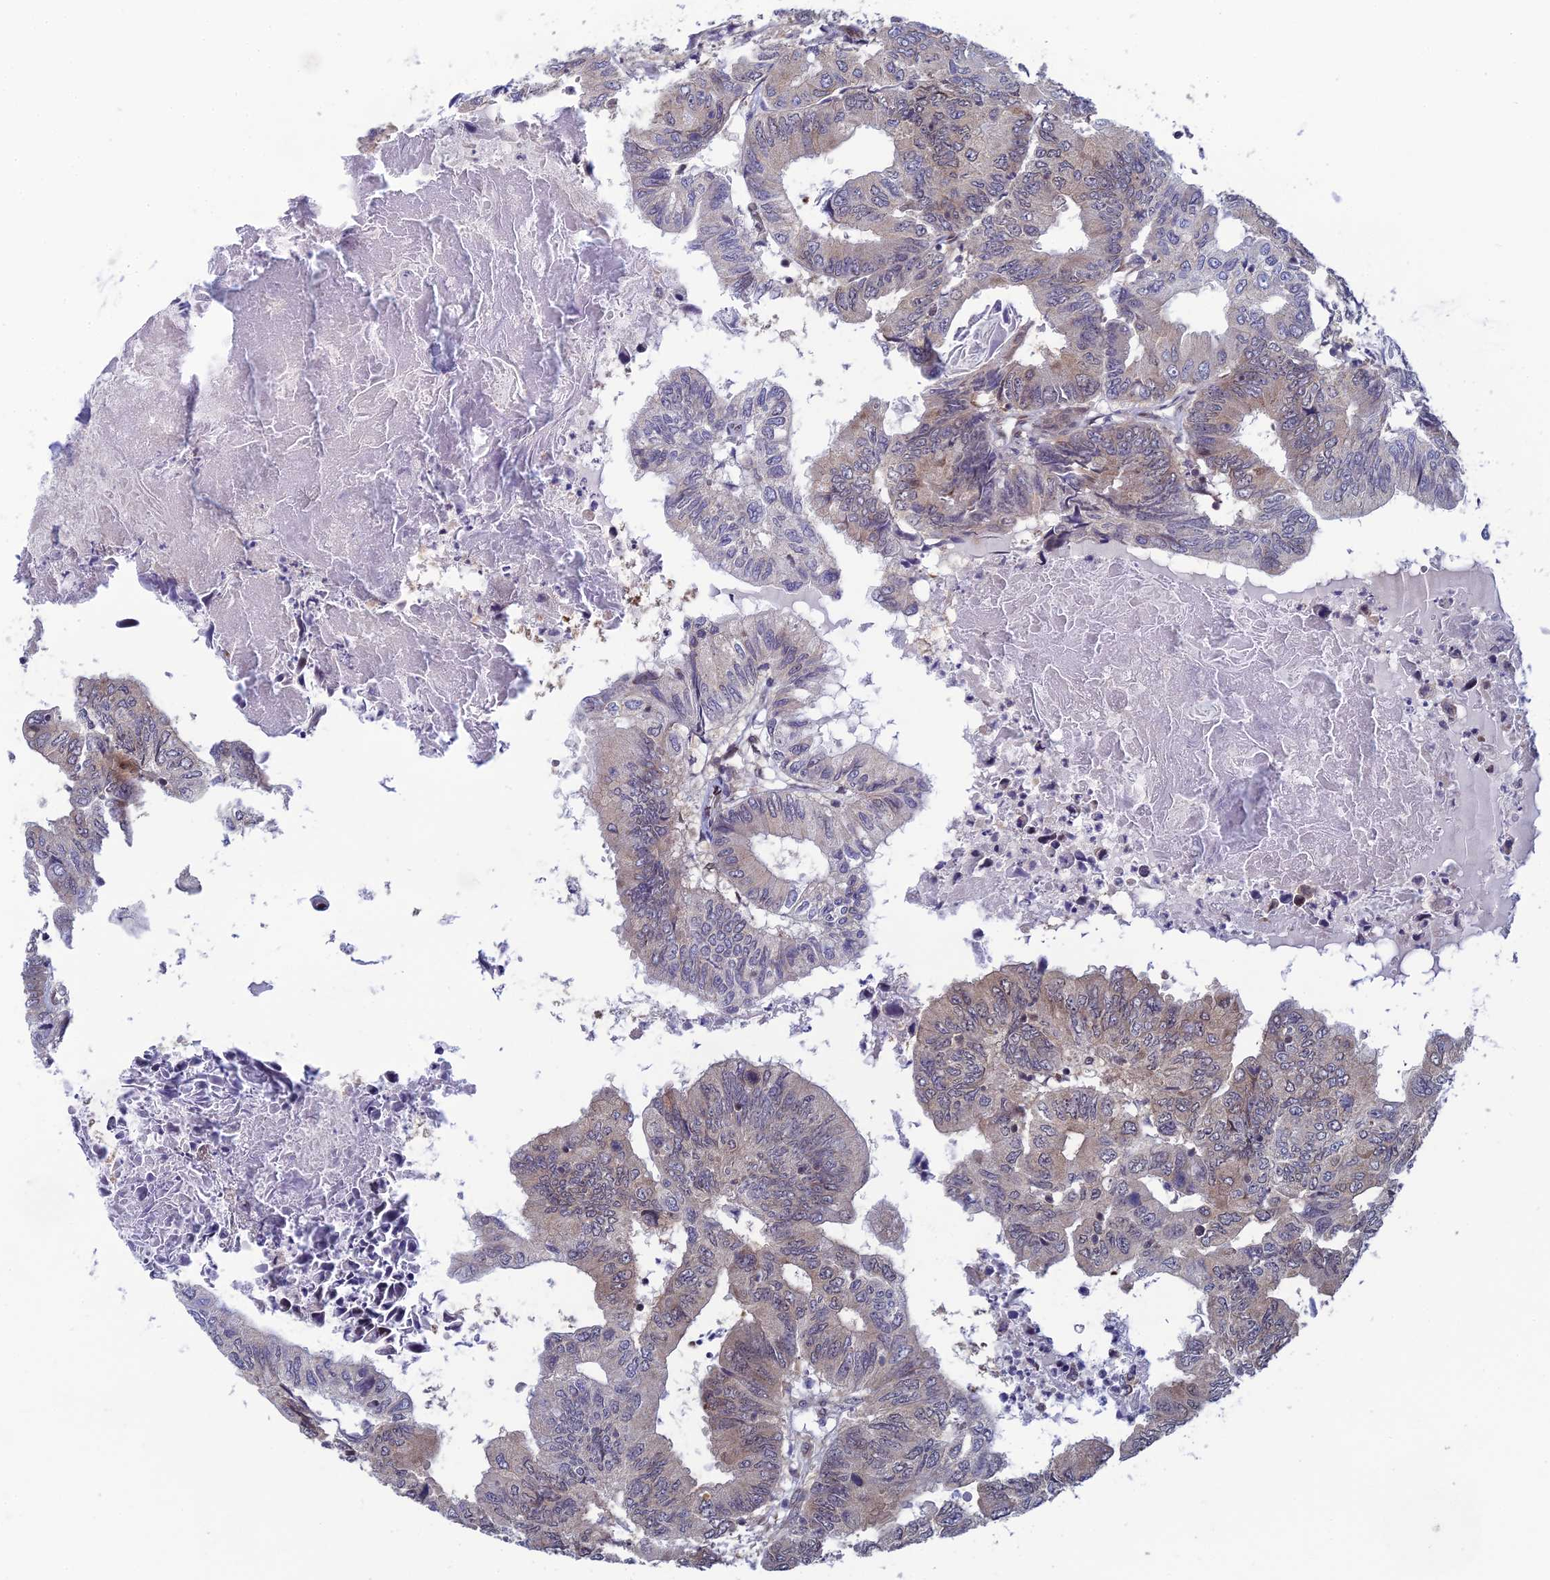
{"staining": {"intensity": "weak", "quantity": "25%-75%", "location": "cytoplasmic/membranous,nuclear"}, "tissue": "colorectal cancer", "cell_type": "Tumor cells", "image_type": "cancer", "snomed": [{"axis": "morphology", "description": "Adenocarcinoma, NOS"}, {"axis": "topography", "description": "Colon"}], "caption": "A brown stain highlights weak cytoplasmic/membranous and nuclear staining of a protein in human colorectal cancer (adenocarcinoma) tumor cells.", "gene": "SRA1", "patient": {"sex": "male", "age": 85}}